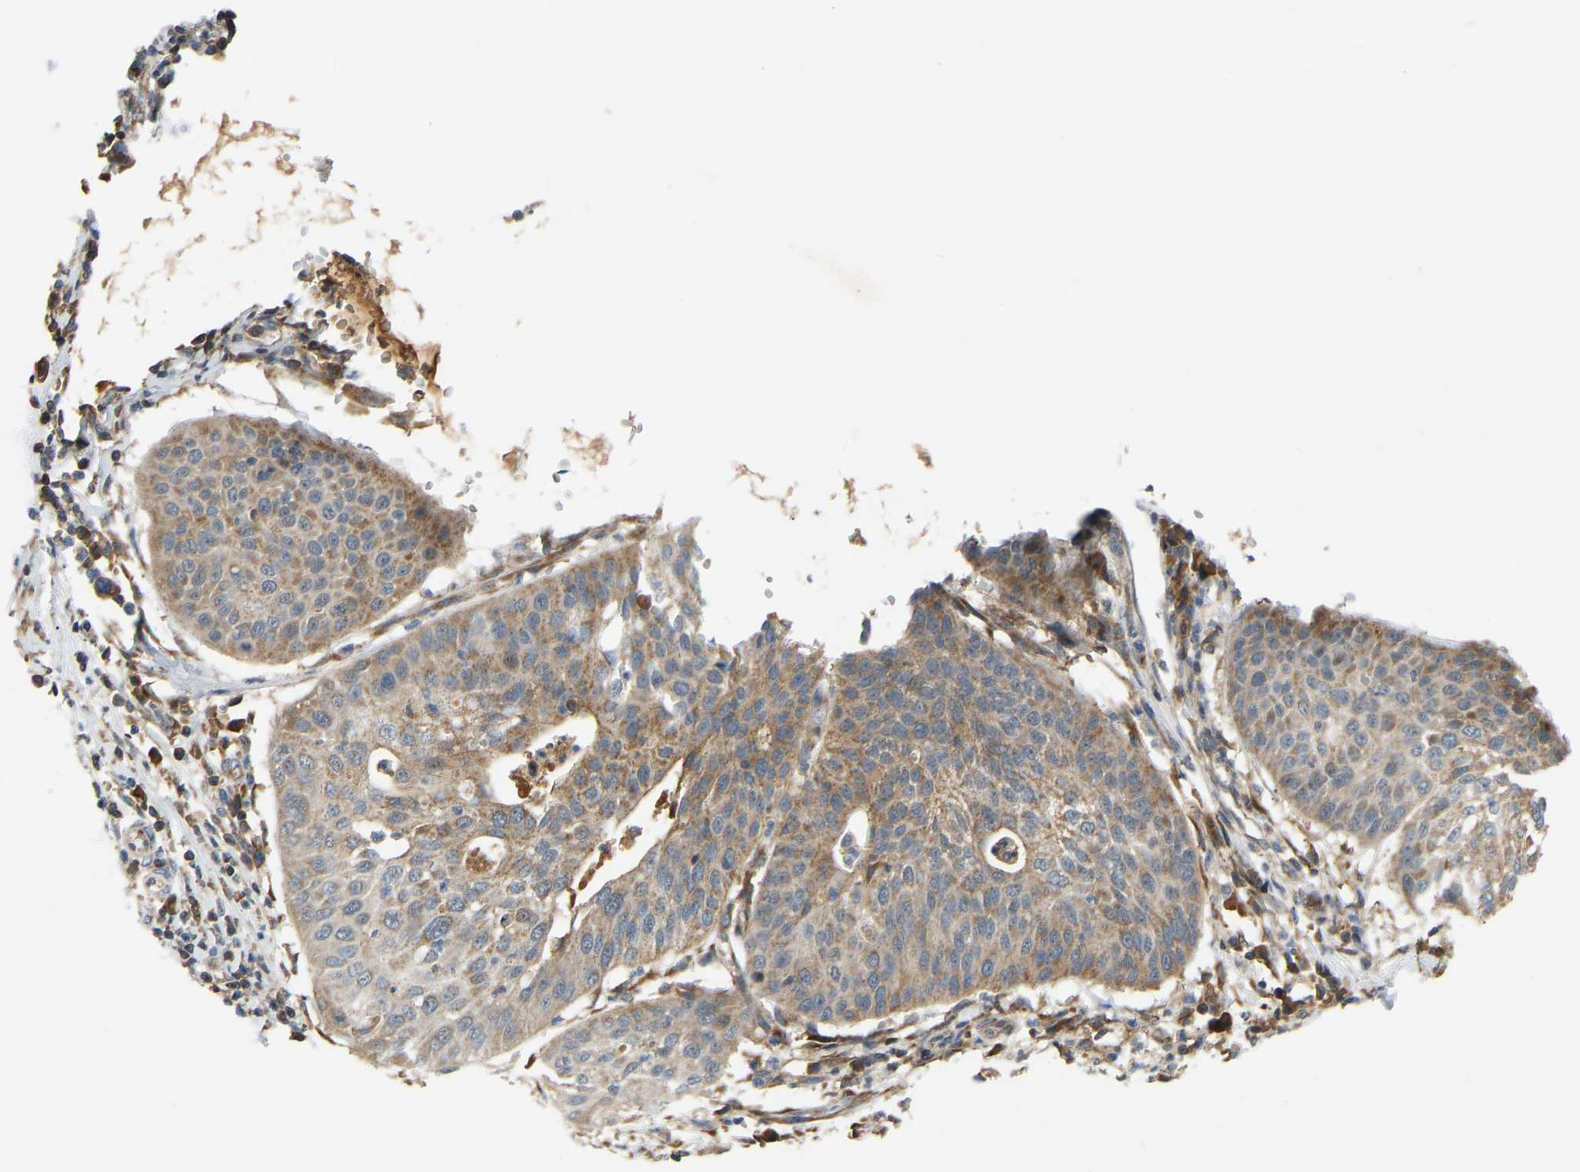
{"staining": {"intensity": "weak", "quantity": ">75%", "location": "cytoplasmic/membranous"}, "tissue": "cervical cancer", "cell_type": "Tumor cells", "image_type": "cancer", "snomed": [{"axis": "morphology", "description": "Normal tissue, NOS"}, {"axis": "morphology", "description": "Squamous cell carcinoma, NOS"}, {"axis": "topography", "description": "Cervix"}], "caption": "Tumor cells display low levels of weak cytoplasmic/membranous staining in approximately >75% of cells in squamous cell carcinoma (cervical).", "gene": "PTCD1", "patient": {"sex": "female", "age": 39}}